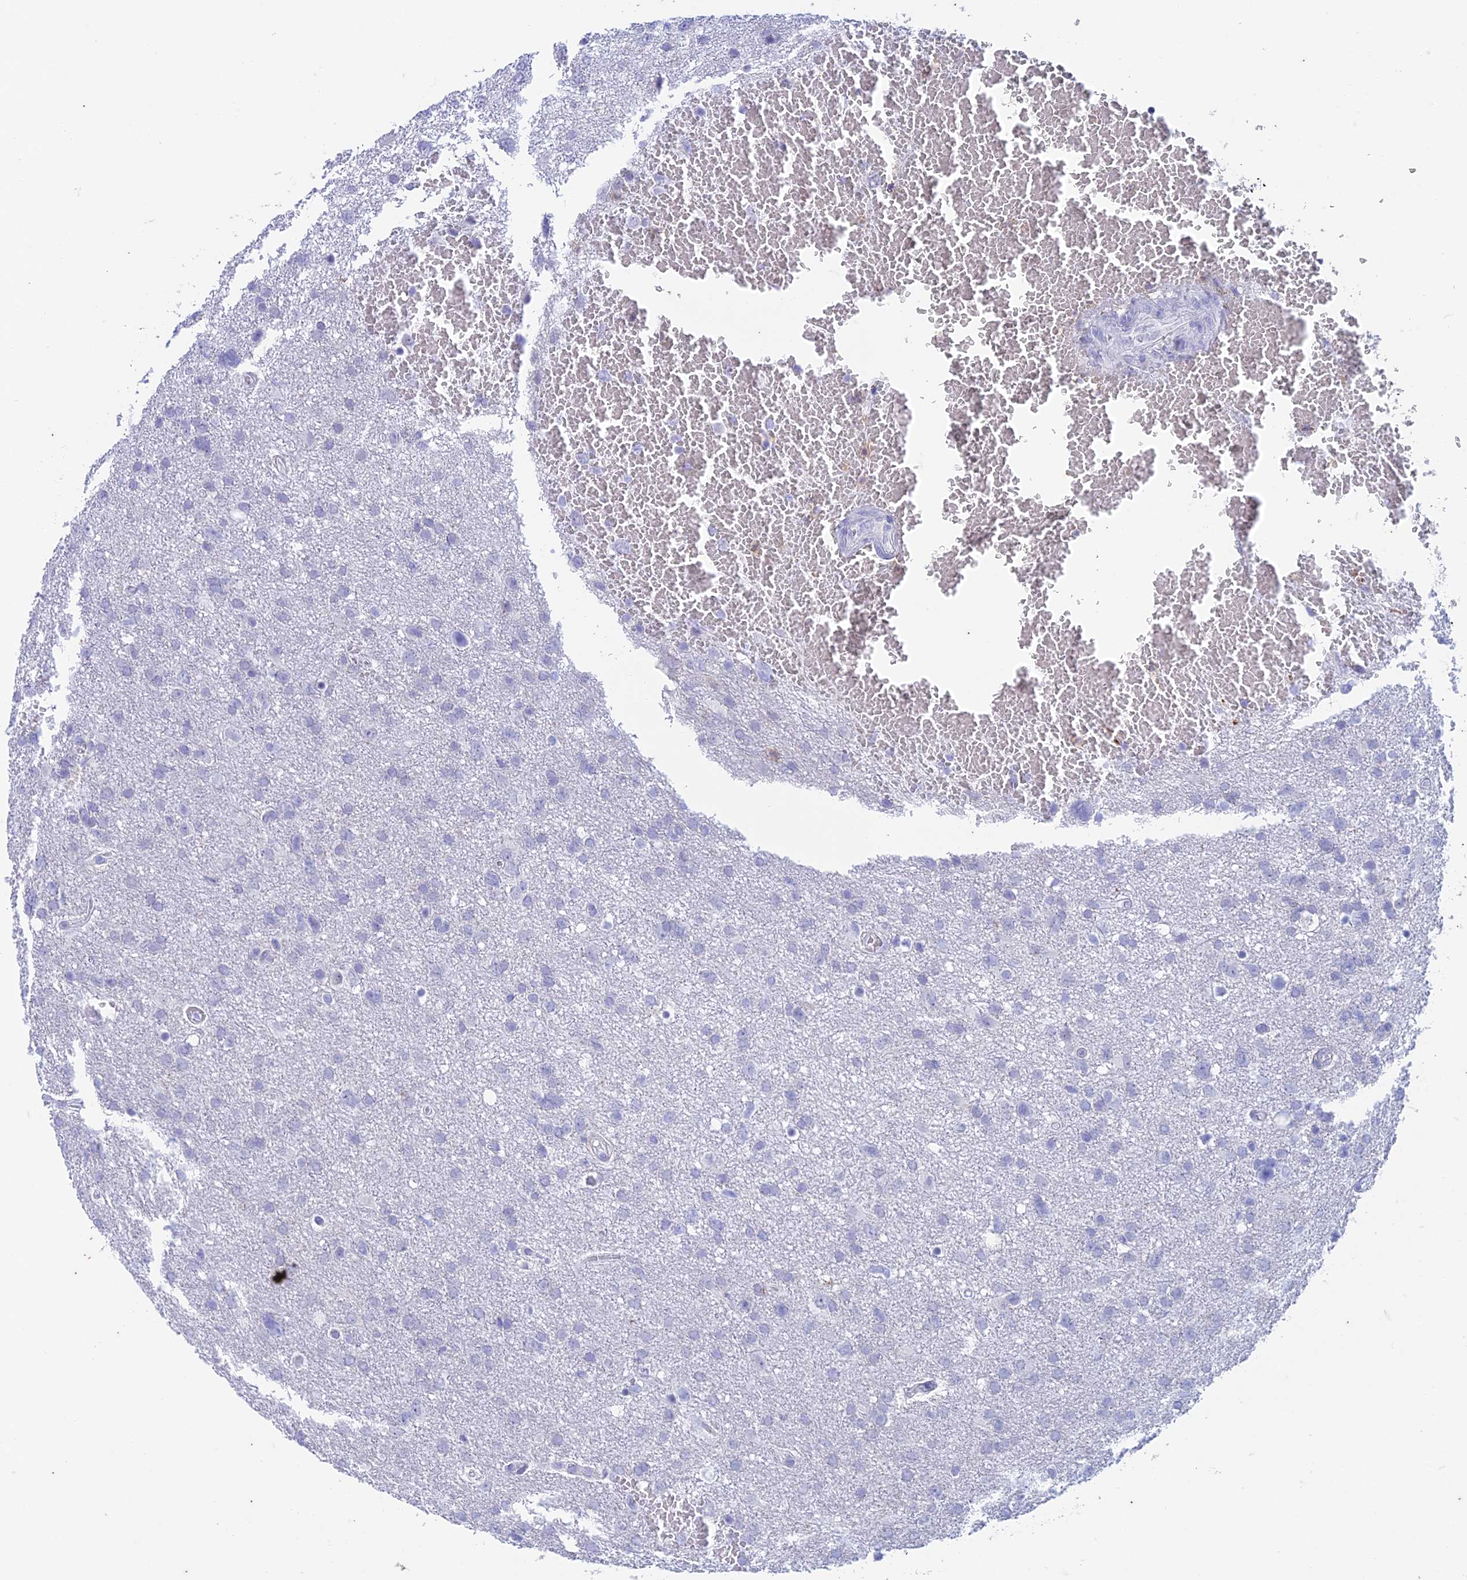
{"staining": {"intensity": "negative", "quantity": "none", "location": "none"}, "tissue": "glioma", "cell_type": "Tumor cells", "image_type": "cancer", "snomed": [{"axis": "morphology", "description": "Glioma, malignant, High grade"}, {"axis": "topography", "description": "Brain"}], "caption": "This is an immunohistochemistry photomicrograph of glioma. There is no staining in tumor cells.", "gene": "FGF7", "patient": {"sex": "male", "age": 61}}